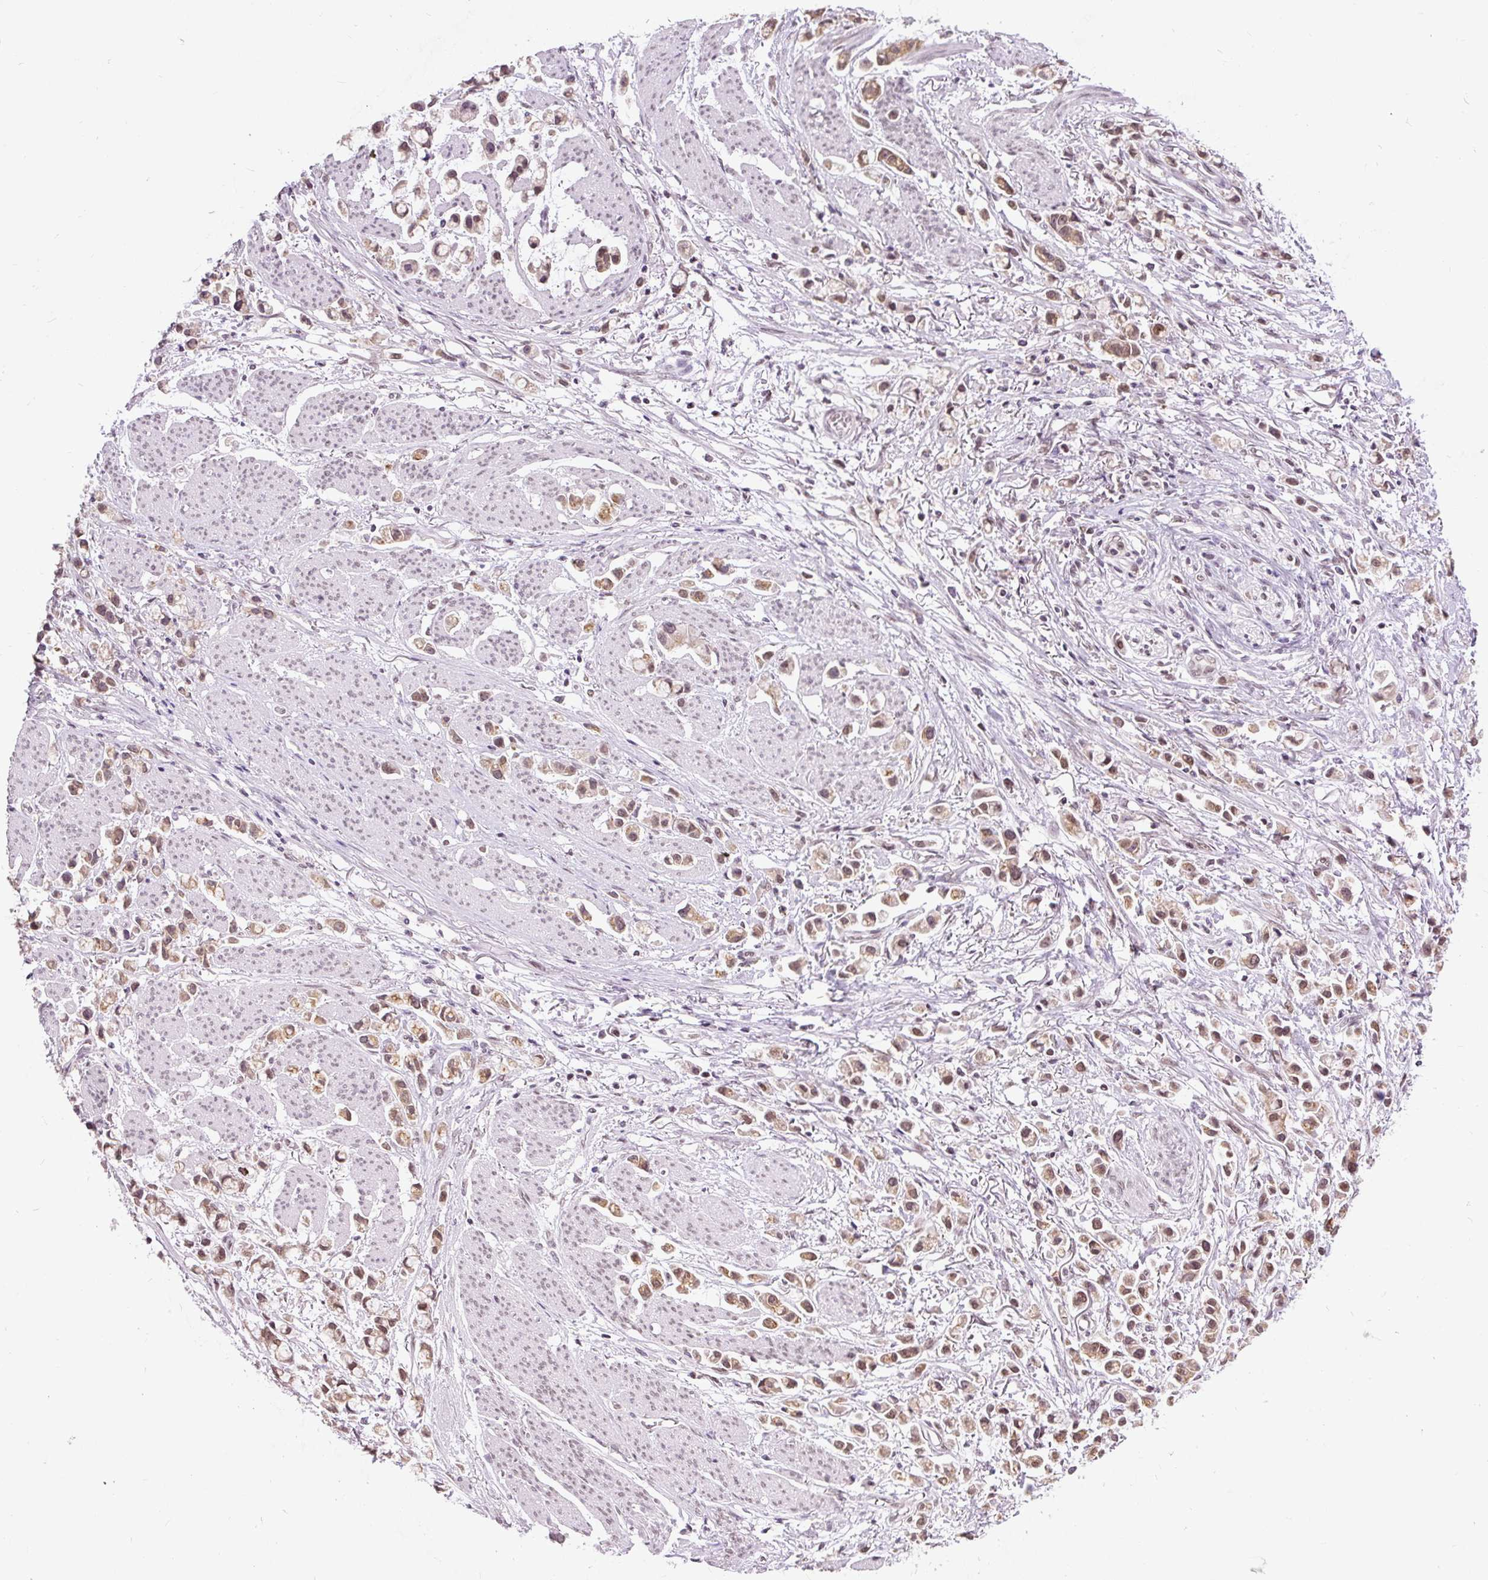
{"staining": {"intensity": "moderate", "quantity": ">75%", "location": "nuclear"}, "tissue": "stomach cancer", "cell_type": "Tumor cells", "image_type": "cancer", "snomed": [{"axis": "morphology", "description": "Adenocarcinoma, NOS"}, {"axis": "topography", "description": "Stomach"}], "caption": "Tumor cells show medium levels of moderate nuclear staining in about >75% of cells in adenocarcinoma (stomach).", "gene": "ZNF672", "patient": {"sex": "female", "age": 81}}